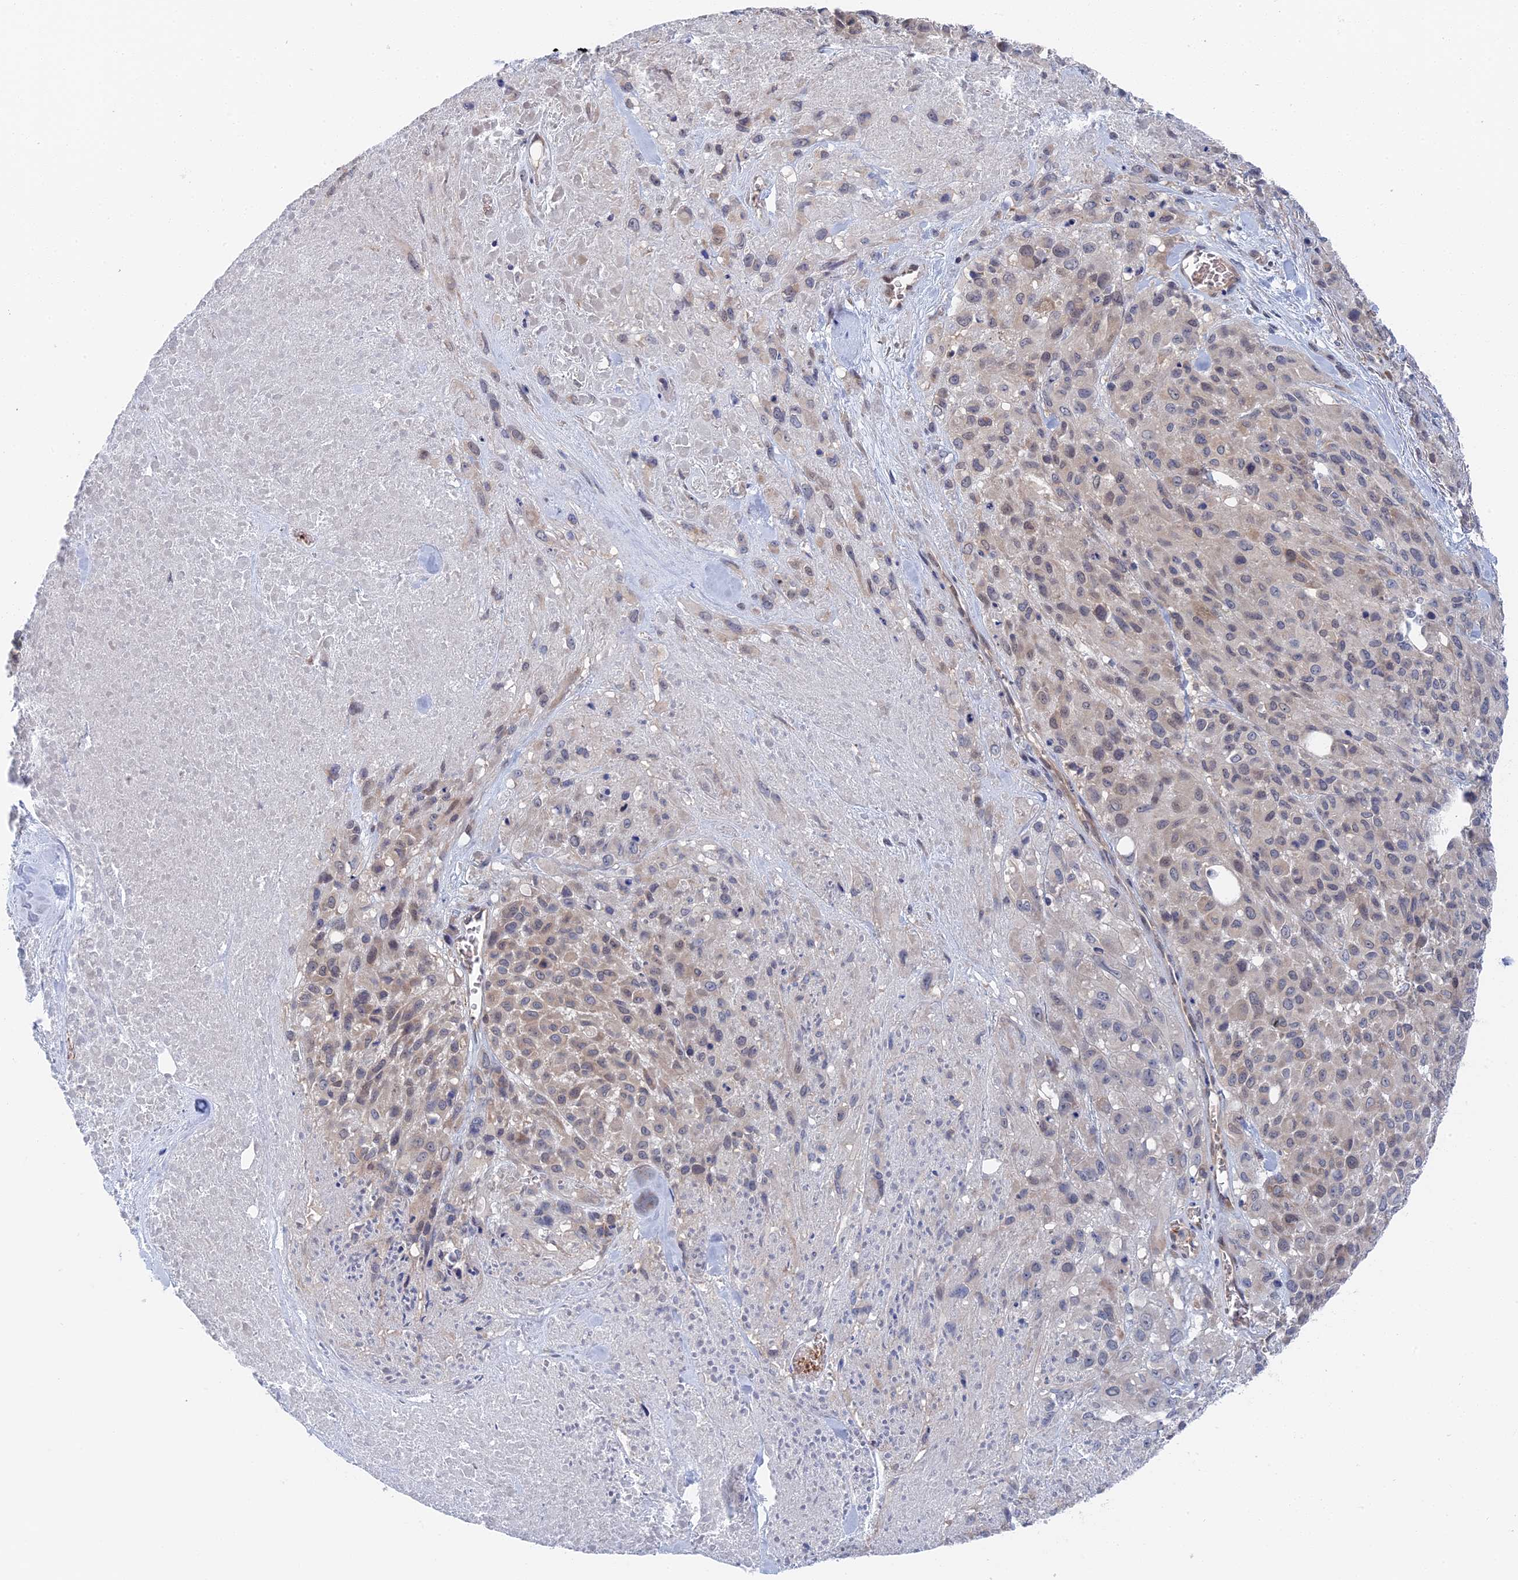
{"staining": {"intensity": "negative", "quantity": "none", "location": "none"}, "tissue": "melanoma", "cell_type": "Tumor cells", "image_type": "cancer", "snomed": [{"axis": "morphology", "description": "Malignant melanoma, Metastatic site"}, {"axis": "topography", "description": "Skin"}], "caption": "There is no significant staining in tumor cells of malignant melanoma (metastatic site). Nuclei are stained in blue.", "gene": "MTHFSD", "patient": {"sex": "female", "age": 81}}